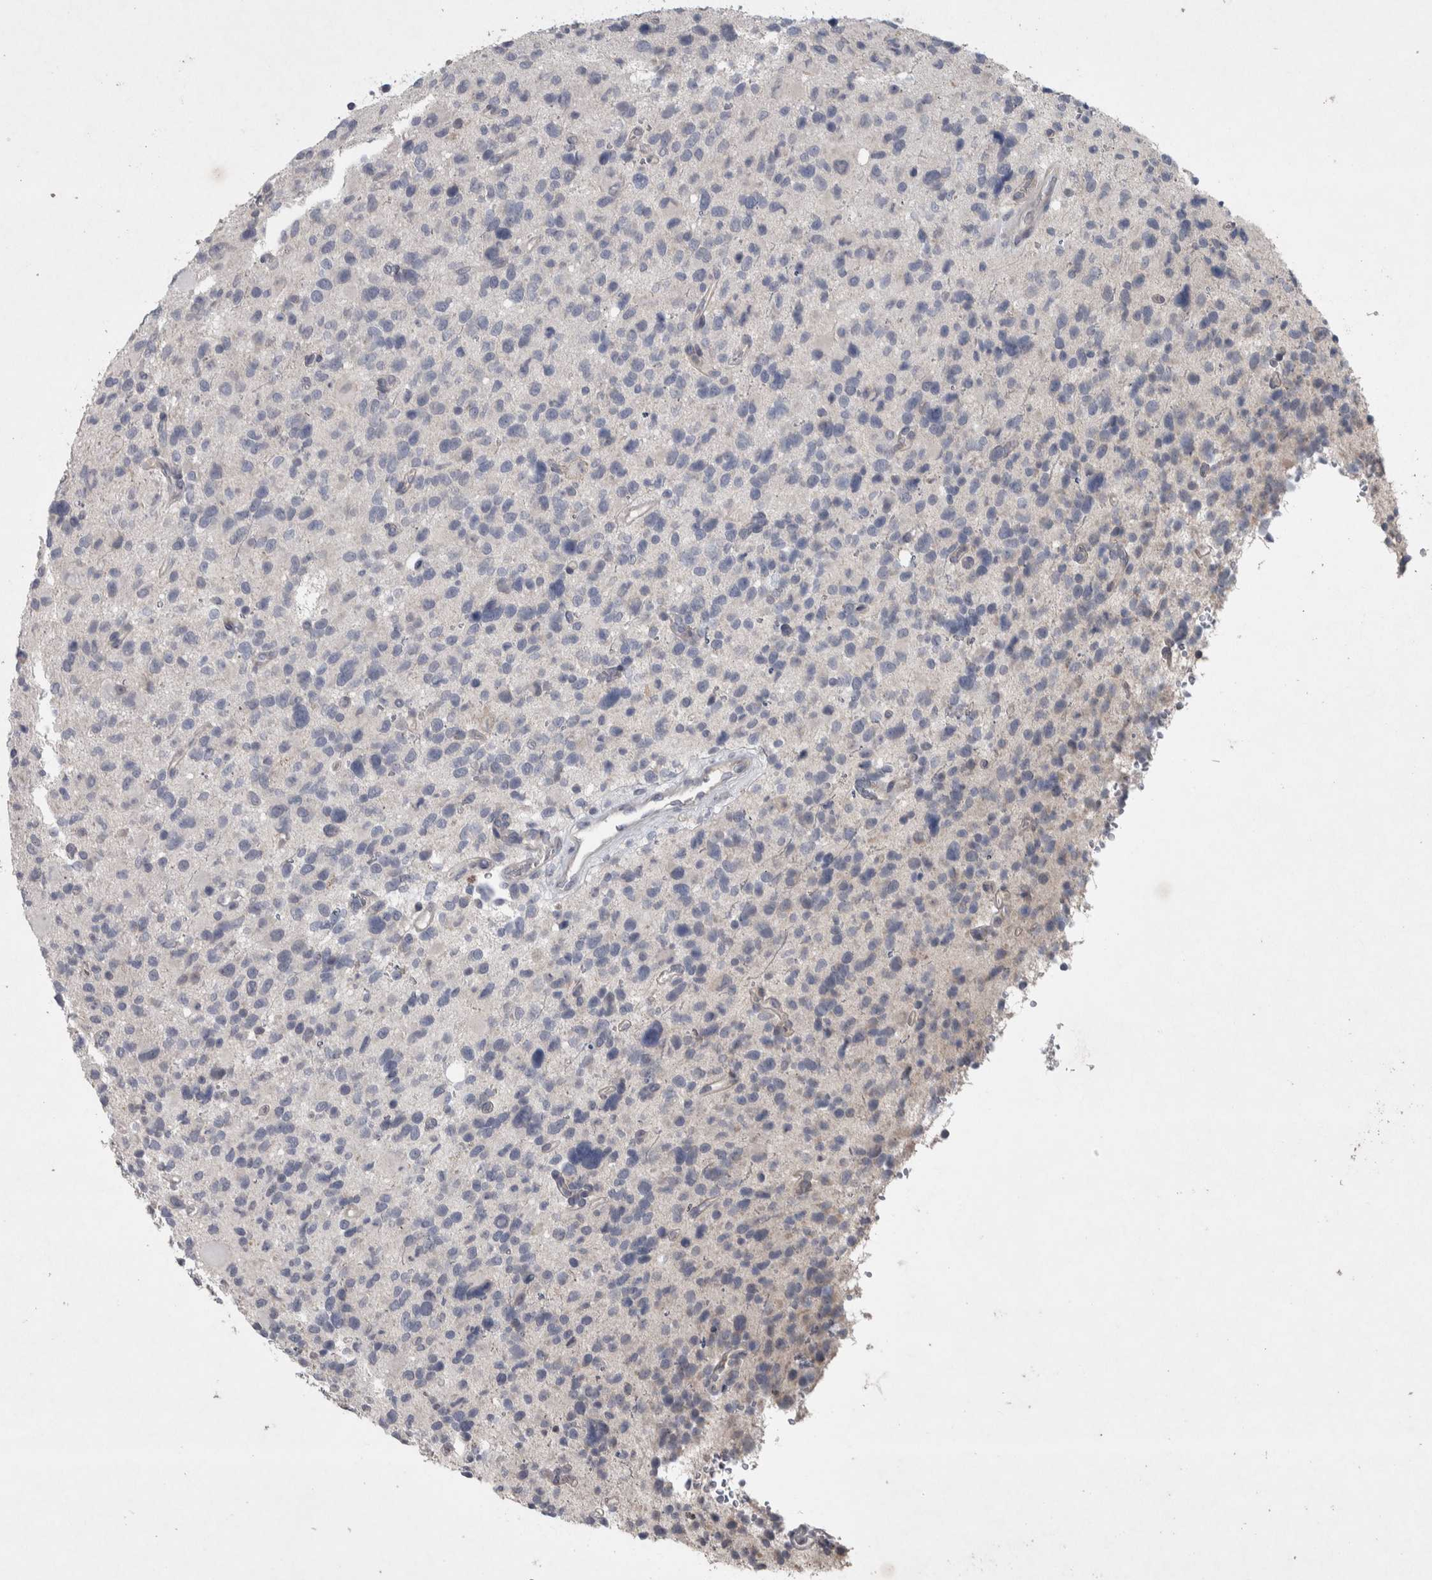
{"staining": {"intensity": "negative", "quantity": "none", "location": "none"}, "tissue": "glioma", "cell_type": "Tumor cells", "image_type": "cancer", "snomed": [{"axis": "morphology", "description": "Glioma, malignant, High grade"}, {"axis": "topography", "description": "Brain"}], "caption": "IHC histopathology image of neoplastic tissue: human glioma stained with DAB (3,3'-diaminobenzidine) exhibits no significant protein expression in tumor cells.", "gene": "SRP68", "patient": {"sex": "male", "age": 48}}